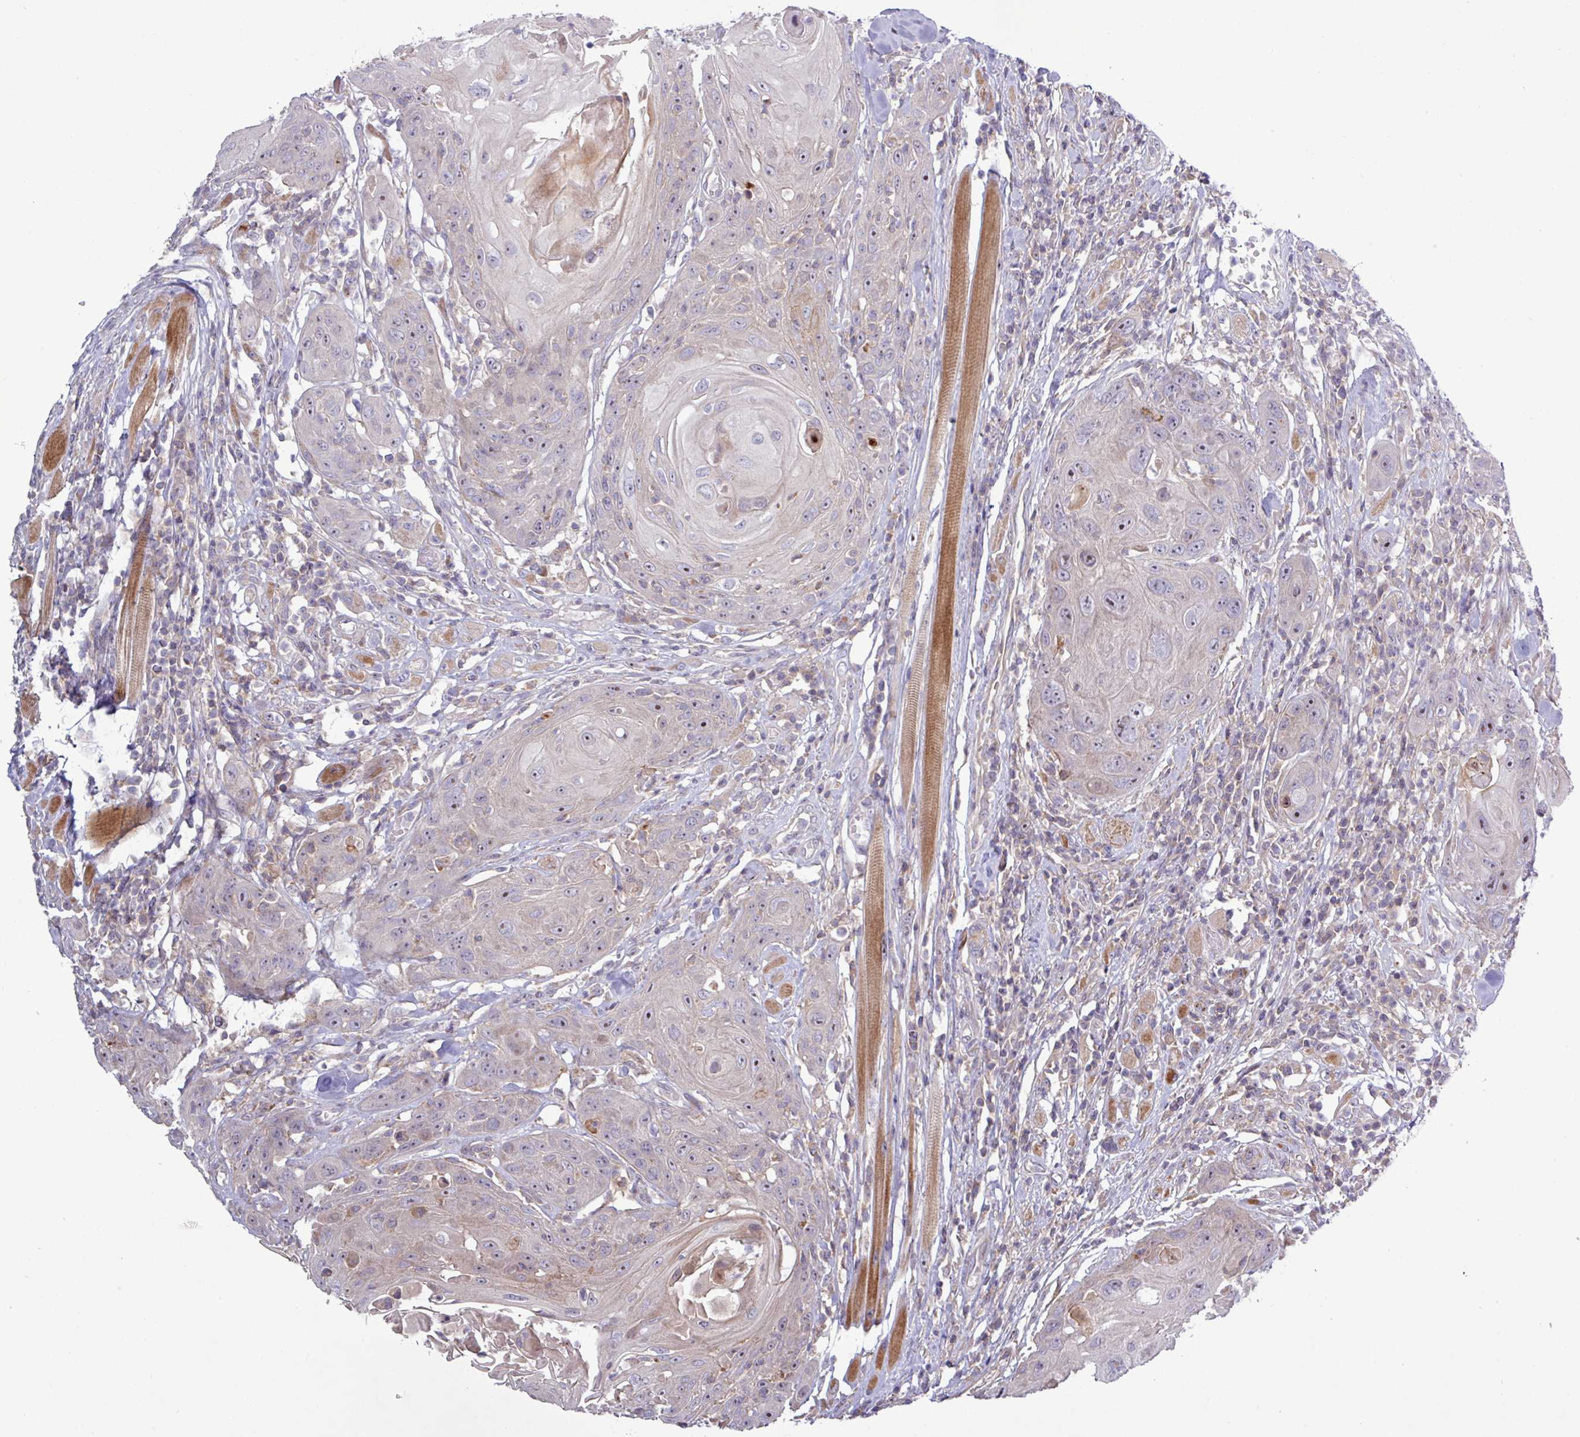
{"staining": {"intensity": "negative", "quantity": "none", "location": "none"}, "tissue": "head and neck cancer", "cell_type": "Tumor cells", "image_type": "cancer", "snomed": [{"axis": "morphology", "description": "Squamous cell carcinoma, NOS"}, {"axis": "topography", "description": "Head-Neck"}], "caption": "Squamous cell carcinoma (head and neck) stained for a protein using immunohistochemistry (IHC) shows no positivity tumor cells.", "gene": "TNFSF12", "patient": {"sex": "female", "age": 59}}